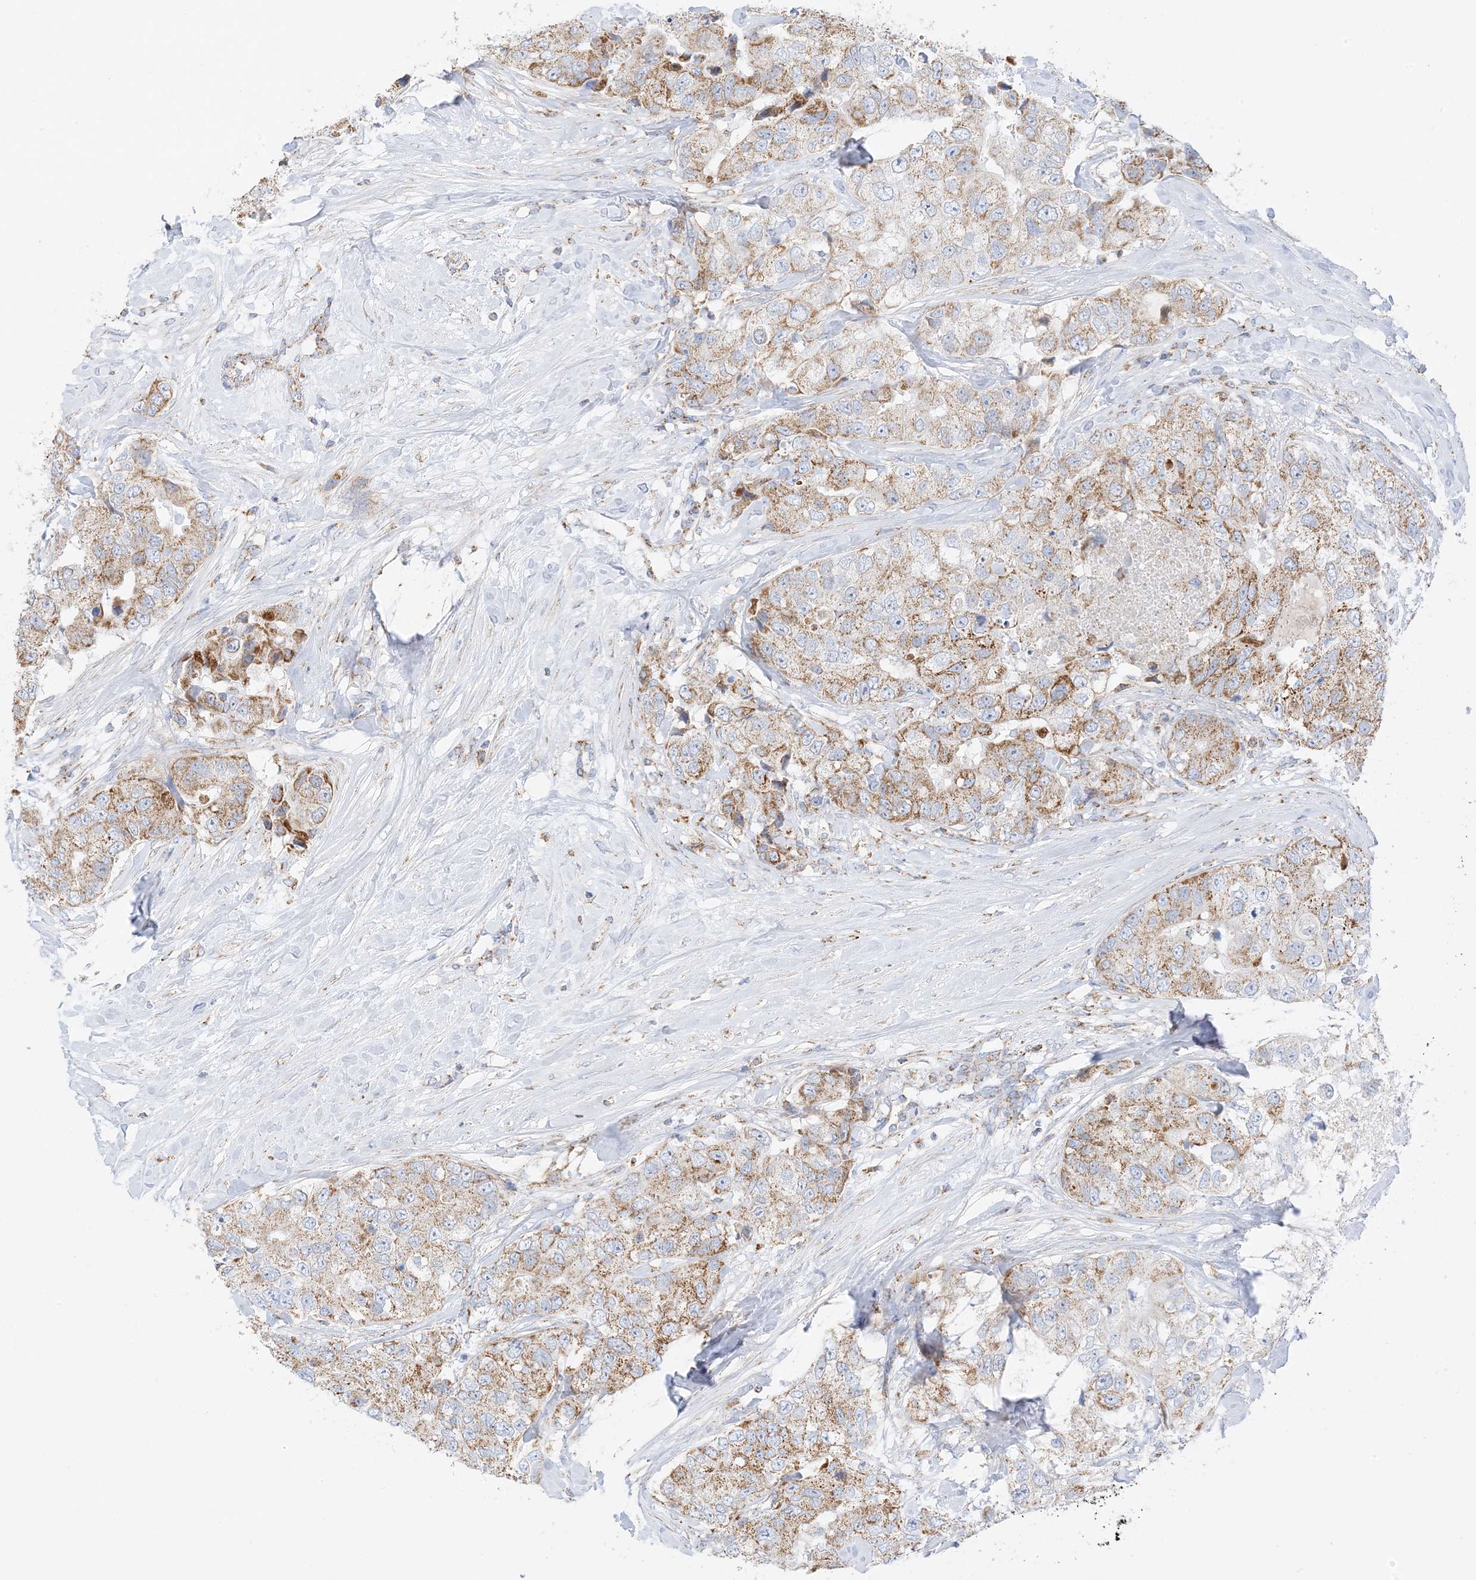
{"staining": {"intensity": "moderate", "quantity": ">75%", "location": "cytoplasmic/membranous"}, "tissue": "breast cancer", "cell_type": "Tumor cells", "image_type": "cancer", "snomed": [{"axis": "morphology", "description": "Duct carcinoma"}, {"axis": "topography", "description": "Breast"}], "caption": "Breast cancer (intraductal carcinoma) was stained to show a protein in brown. There is medium levels of moderate cytoplasmic/membranous staining in about >75% of tumor cells.", "gene": "CAPN13", "patient": {"sex": "female", "age": 62}}